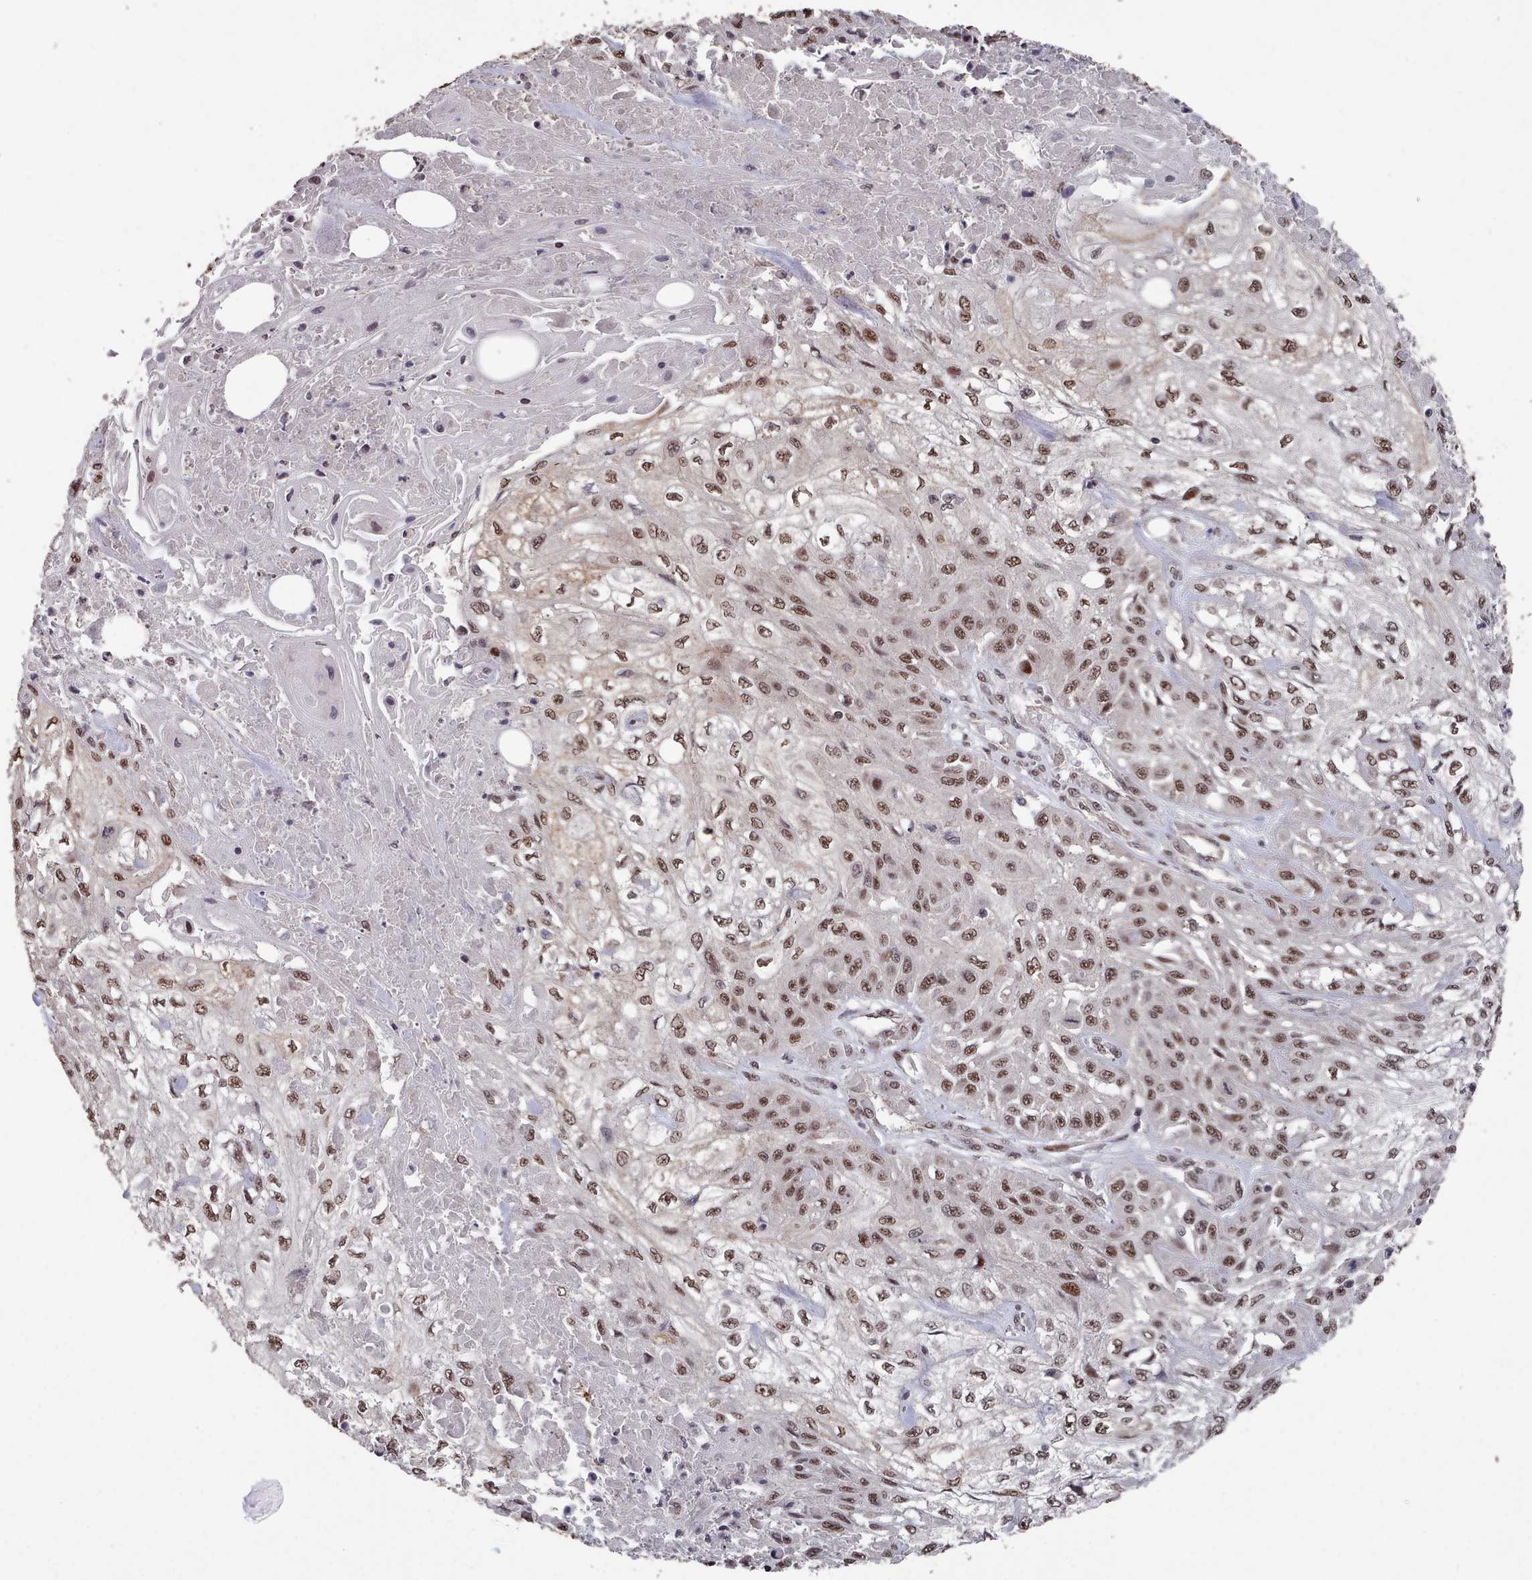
{"staining": {"intensity": "moderate", "quantity": ">75%", "location": "nuclear"}, "tissue": "skin cancer", "cell_type": "Tumor cells", "image_type": "cancer", "snomed": [{"axis": "morphology", "description": "Squamous cell carcinoma, NOS"}, {"axis": "morphology", "description": "Squamous cell carcinoma, metastatic, NOS"}, {"axis": "topography", "description": "Skin"}, {"axis": "topography", "description": "Lymph node"}], "caption": "There is medium levels of moderate nuclear staining in tumor cells of skin metastatic squamous cell carcinoma, as demonstrated by immunohistochemical staining (brown color).", "gene": "PNRC2", "patient": {"sex": "male", "age": 75}}